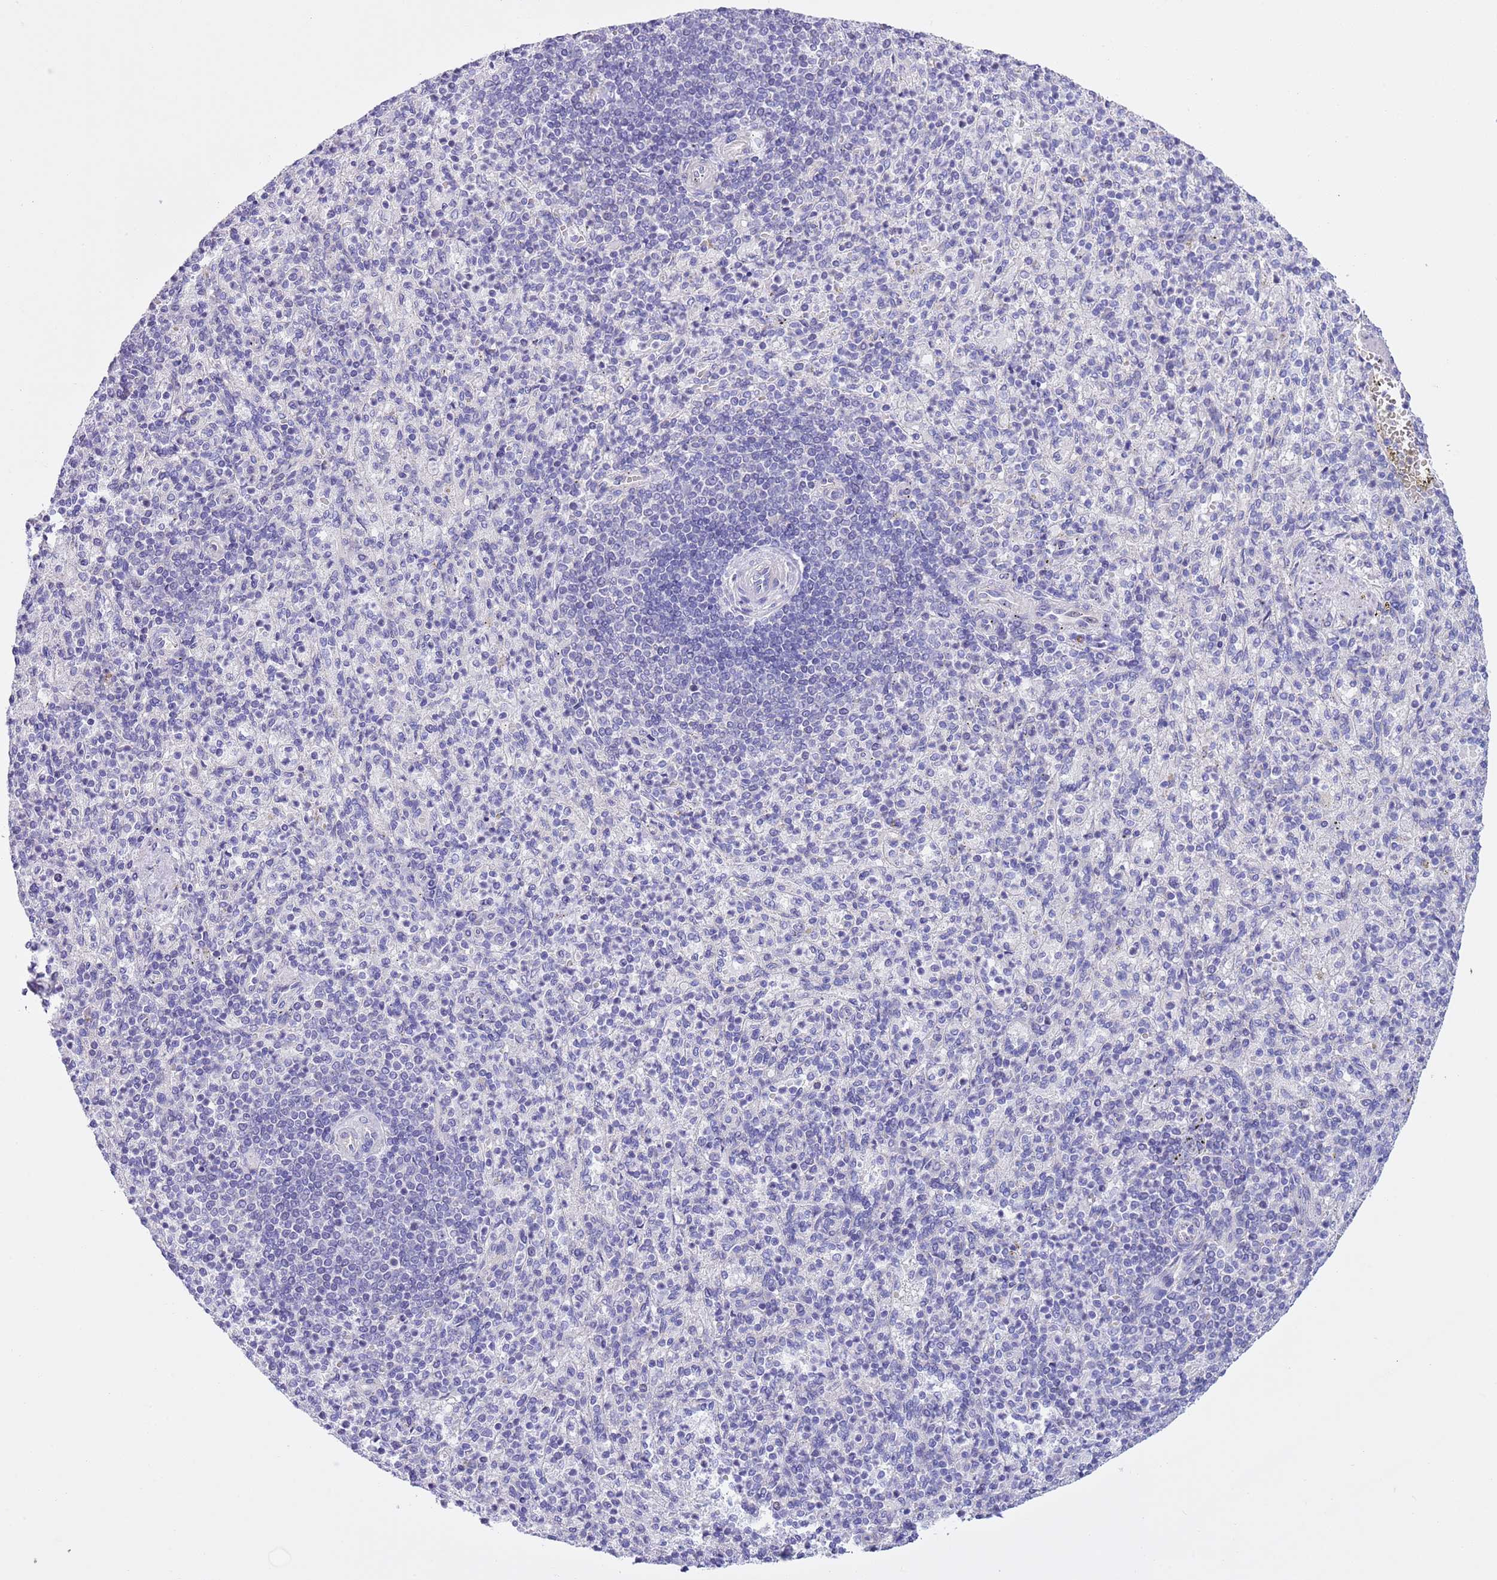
{"staining": {"intensity": "negative", "quantity": "none", "location": "none"}, "tissue": "spleen", "cell_type": "Cells in red pulp", "image_type": "normal", "snomed": [{"axis": "morphology", "description": "Normal tissue, NOS"}, {"axis": "topography", "description": "Spleen"}], "caption": "DAB immunohistochemical staining of unremarkable spleen demonstrates no significant expression in cells in red pulp.", "gene": "NET1", "patient": {"sex": "female", "age": 74}}